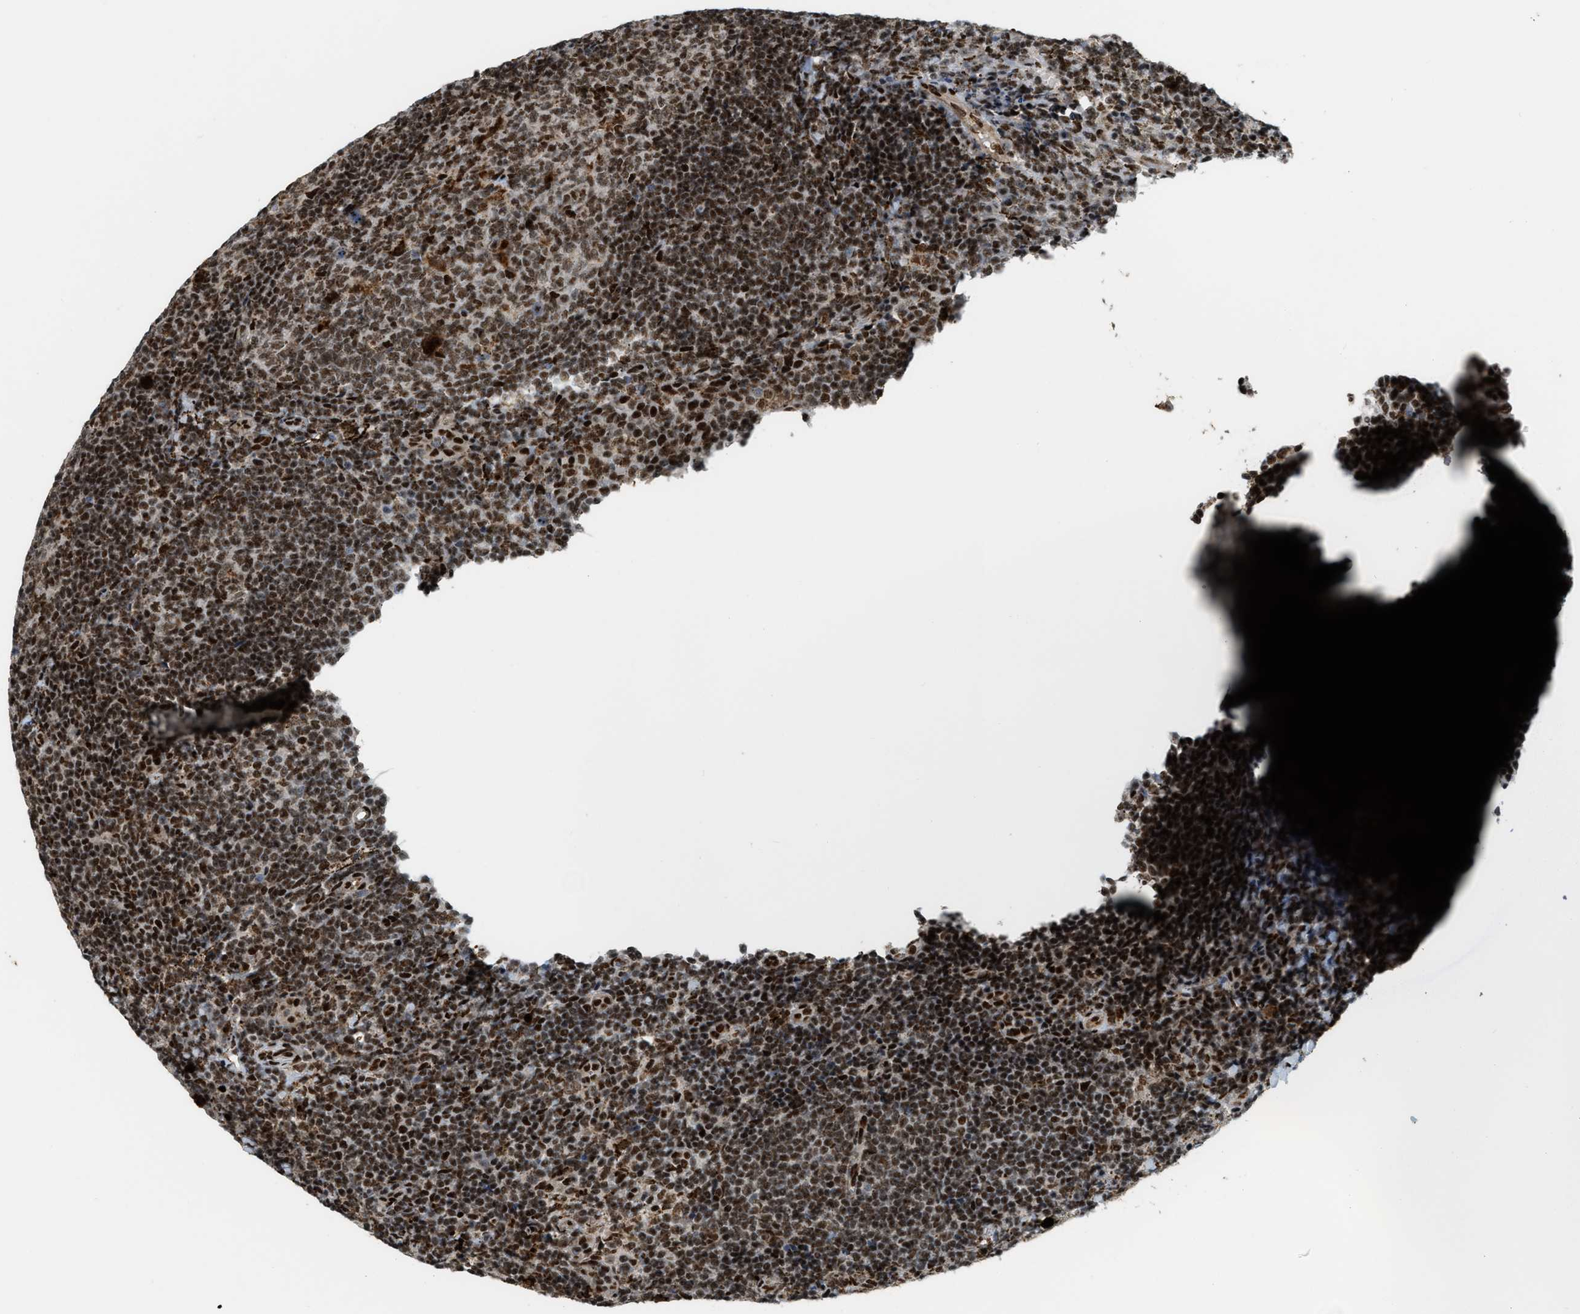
{"staining": {"intensity": "moderate", "quantity": ">75%", "location": "cytoplasmic/membranous,nuclear"}, "tissue": "tonsil", "cell_type": "Germinal center cells", "image_type": "normal", "snomed": [{"axis": "morphology", "description": "Normal tissue, NOS"}, {"axis": "topography", "description": "Tonsil"}], "caption": "Brown immunohistochemical staining in unremarkable tonsil demonstrates moderate cytoplasmic/membranous,nuclear expression in about >75% of germinal center cells.", "gene": "NUMA1", "patient": {"sex": "male", "age": 37}}